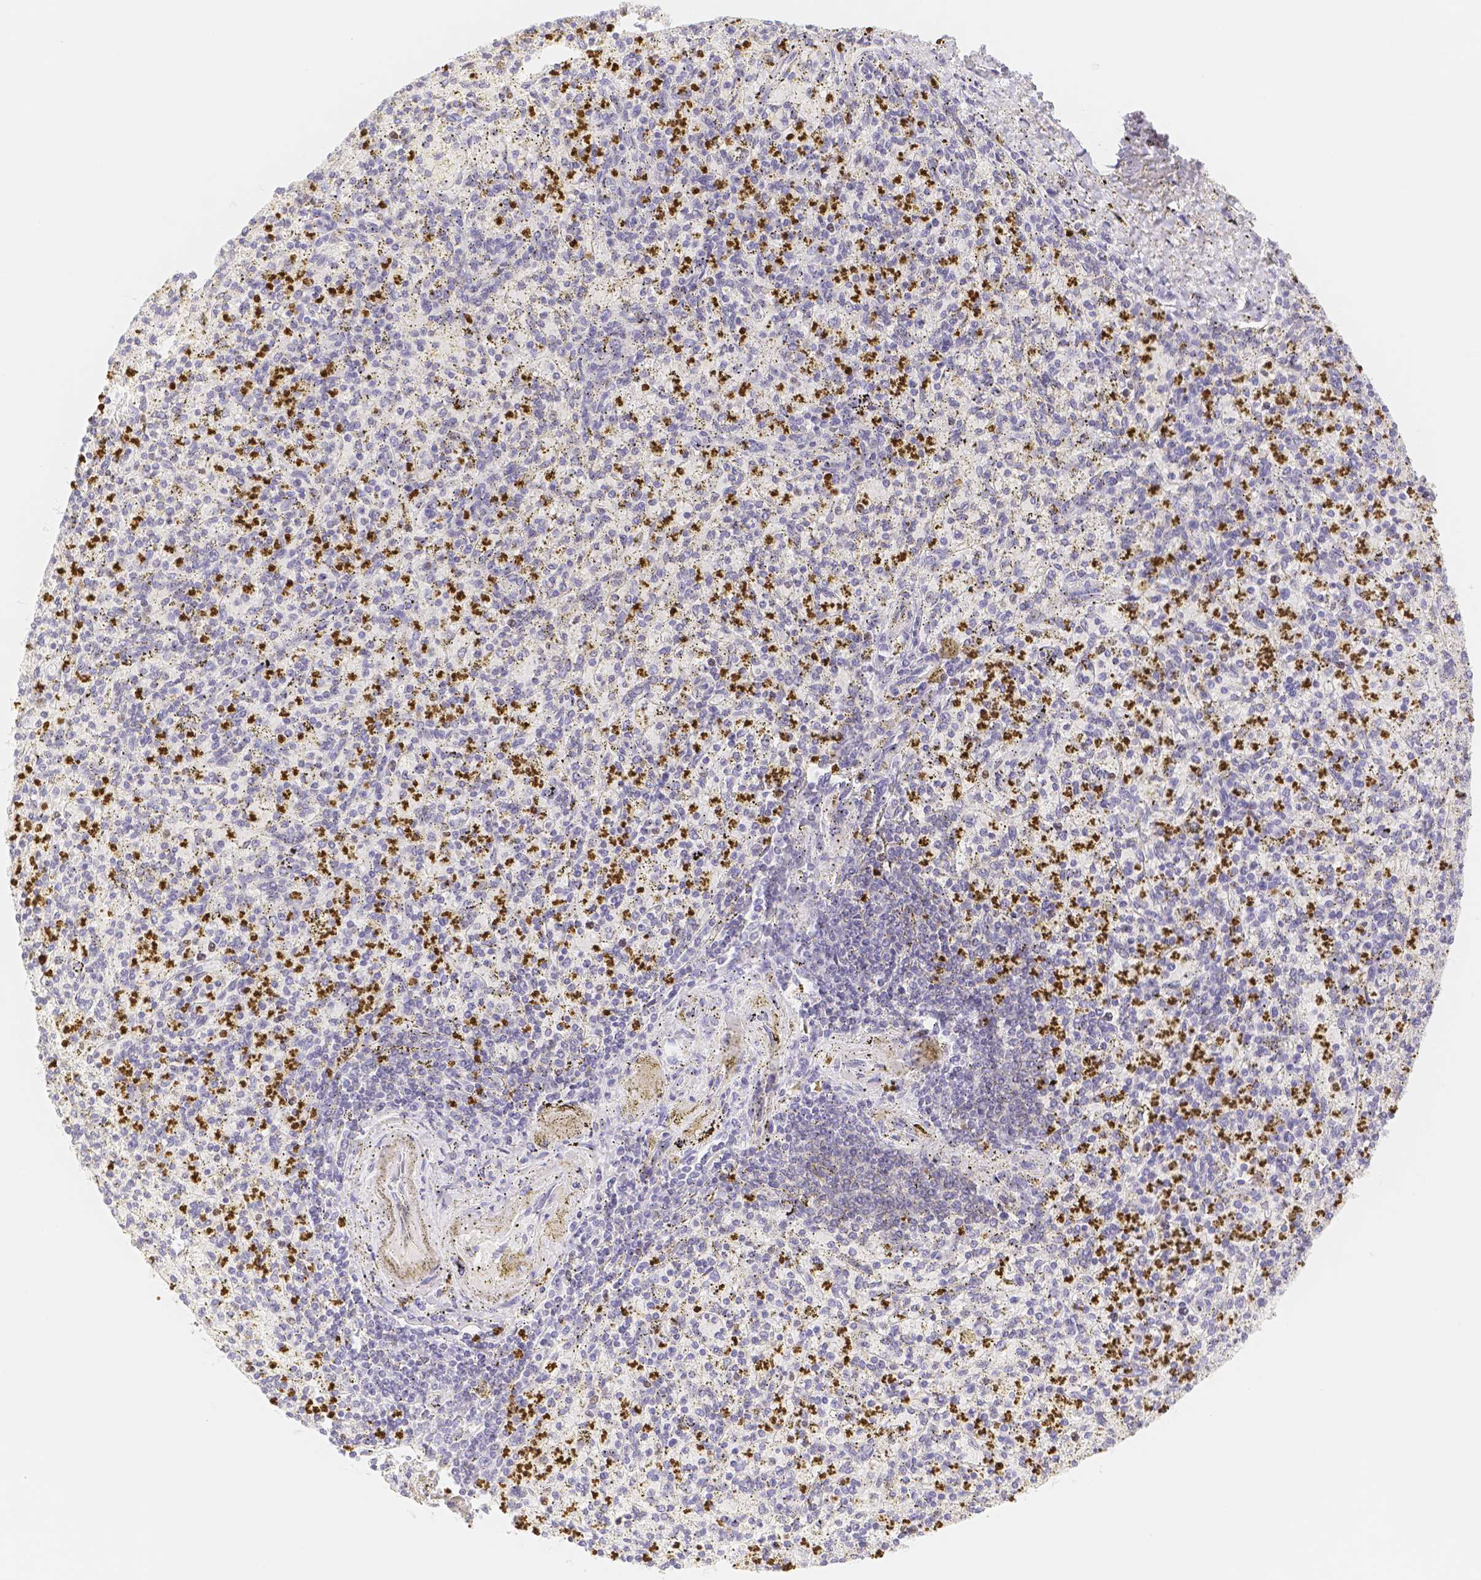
{"staining": {"intensity": "strong", "quantity": "25%-75%", "location": "cytoplasmic/membranous,nuclear"}, "tissue": "spleen", "cell_type": "Cells in red pulp", "image_type": "normal", "snomed": [{"axis": "morphology", "description": "Normal tissue, NOS"}, {"axis": "topography", "description": "Spleen"}], "caption": "Immunohistochemical staining of normal human spleen shows strong cytoplasmic/membranous,nuclear protein expression in about 25%-75% of cells in red pulp.", "gene": "PADI4", "patient": {"sex": "male", "age": 72}}